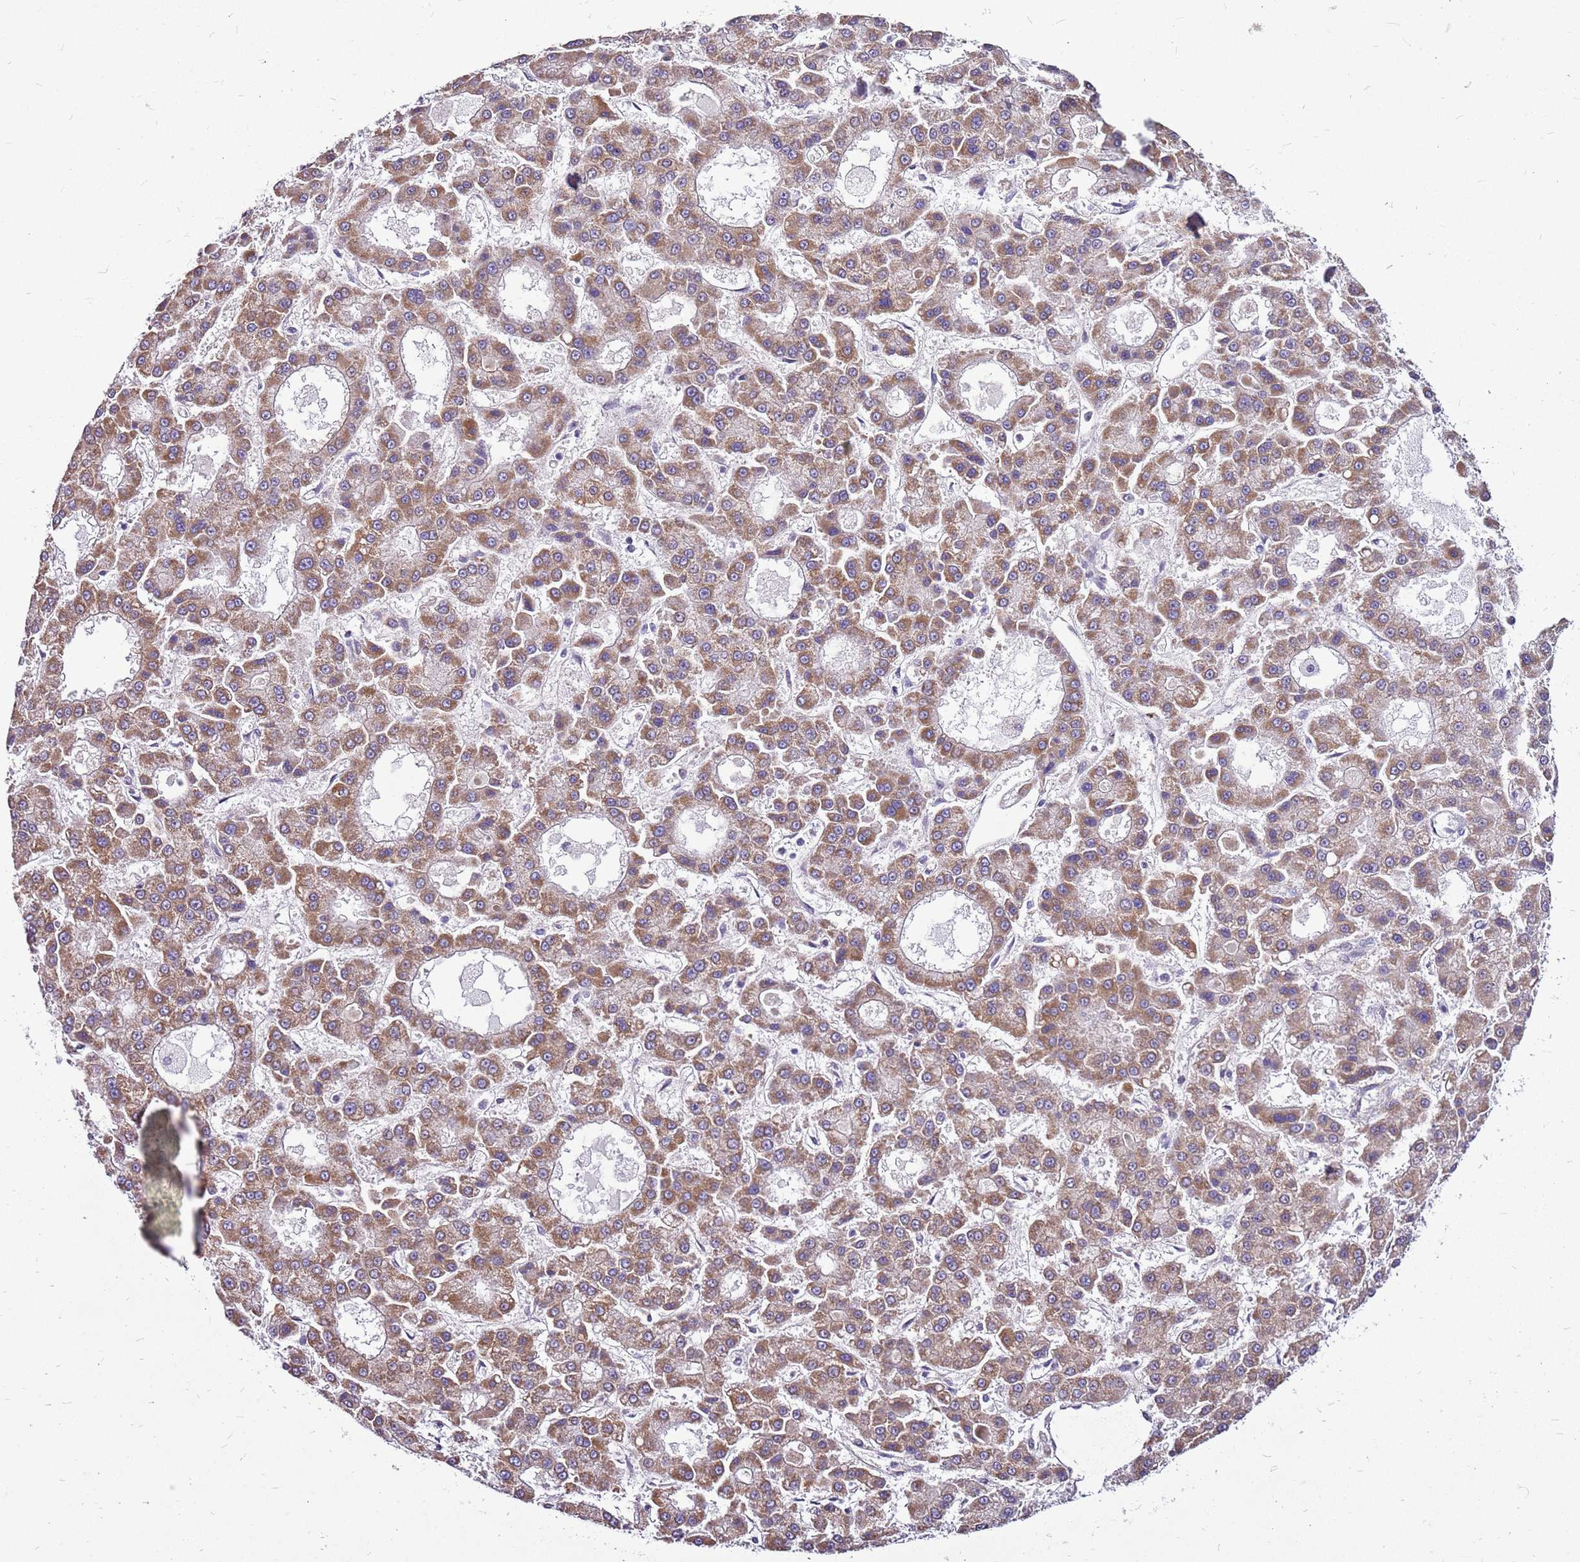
{"staining": {"intensity": "moderate", "quantity": ">75%", "location": "cytoplasmic/membranous"}, "tissue": "liver cancer", "cell_type": "Tumor cells", "image_type": "cancer", "snomed": [{"axis": "morphology", "description": "Carcinoma, Hepatocellular, NOS"}, {"axis": "topography", "description": "Liver"}], "caption": "An immunohistochemistry histopathology image of neoplastic tissue is shown. Protein staining in brown highlights moderate cytoplasmic/membranous positivity in liver hepatocellular carcinoma within tumor cells. (DAB IHC, brown staining for protein, blue staining for nuclei).", "gene": "CCDC166", "patient": {"sex": "male", "age": 70}}